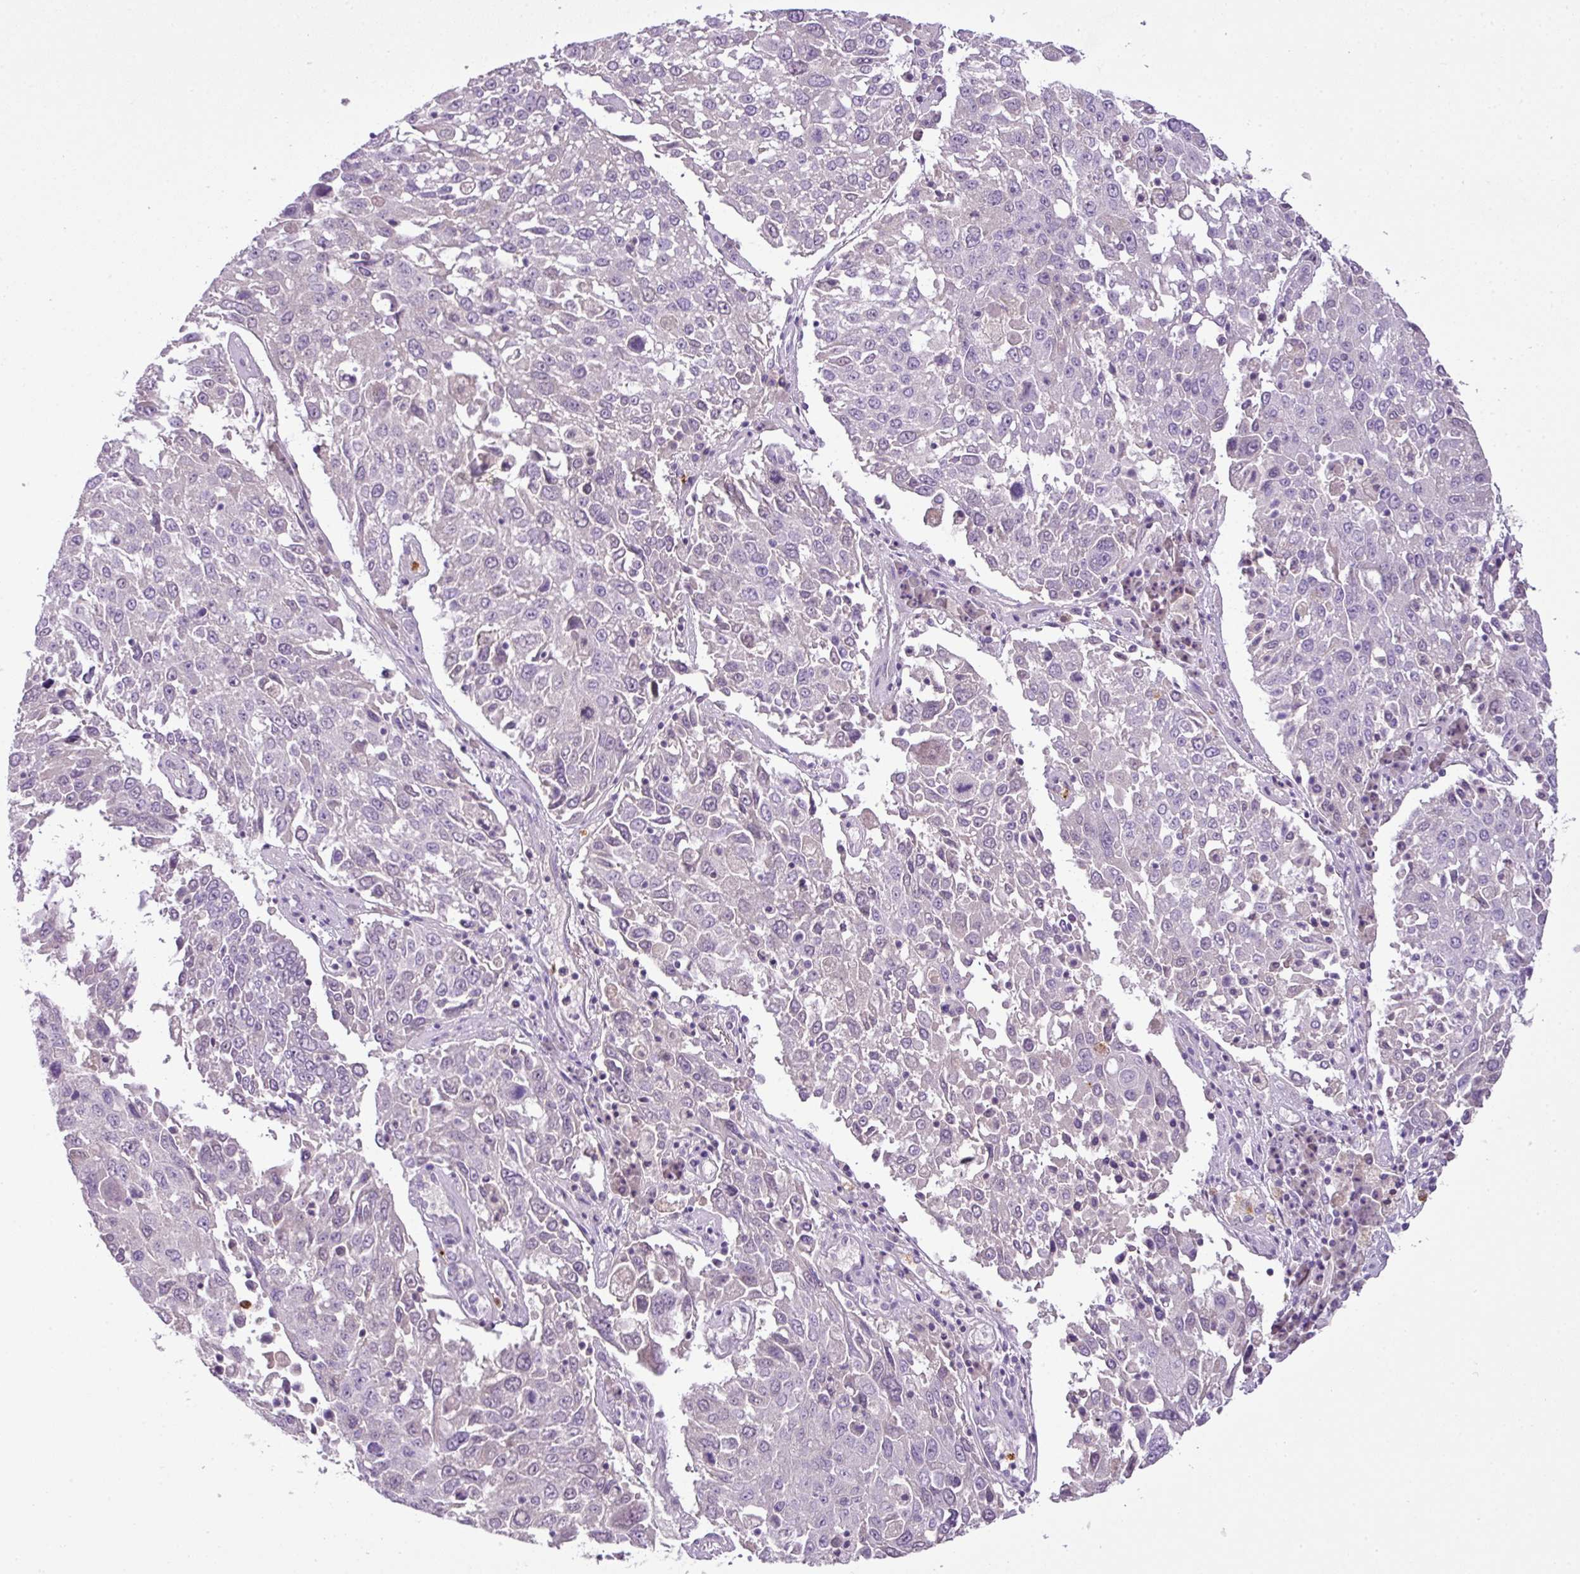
{"staining": {"intensity": "negative", "quantity": "none", "location": "none"}, "tissue": "lung cancer", "cell_type": "Tumor cells", "image_type": "cancer", "snomed": [{"axis": "morphology", "description": "Squamous cell carcinoma, NOS"}, {"axis": "topography", "description": "Lung"}], "caption": "This histopathology image is of squamous cell carcinoma (lung) stained with immunohistochemistry to label a protein in brown with the nuclei are counter-stained blue. There is no positivity in tumor cells.", "gene": "HTR3E", "patient": {"sex": "male", "age": 65}}